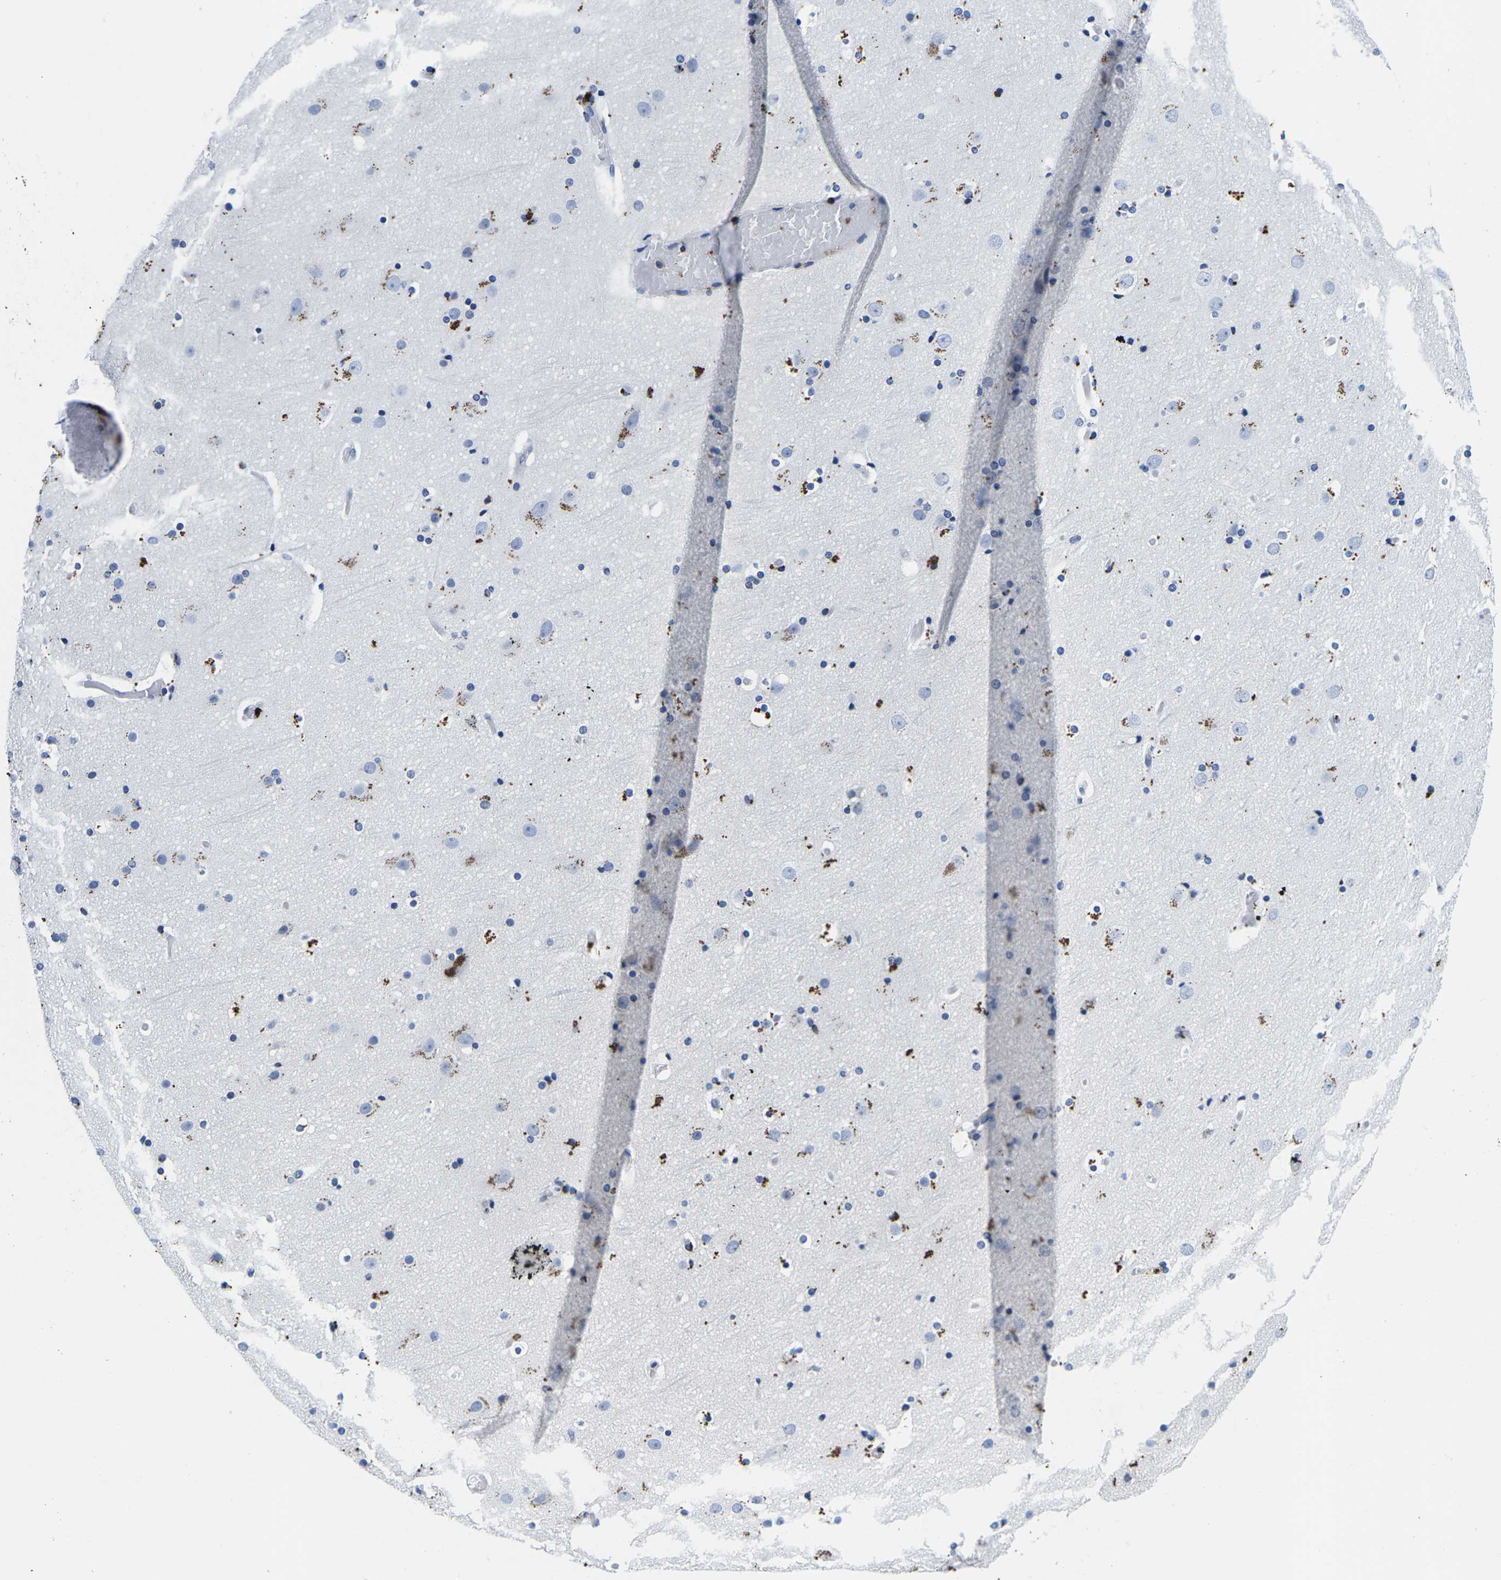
{"staining": {"intensity": "negative", "quantity": "none", "location": "none"}, "tissue": "cerebral cortex", "cell_type": "Endothelial cells", "image_type": "normal", "snomed": [{"axis": "morphology", "description": "Normal tissue, NOS"}, {"axis": "topography", "description": "Cerebral cortex"}], "caption": "High magnification brightfield microscopy of normal cerebral cortex stained with DAB (brown) and counterstained with hematoxylin (blue): endothelial cells show no significant expression. (DAB IHC, high magnification).", "gene": "CTSW", "patient": {"sex": "male", "age": 57}}